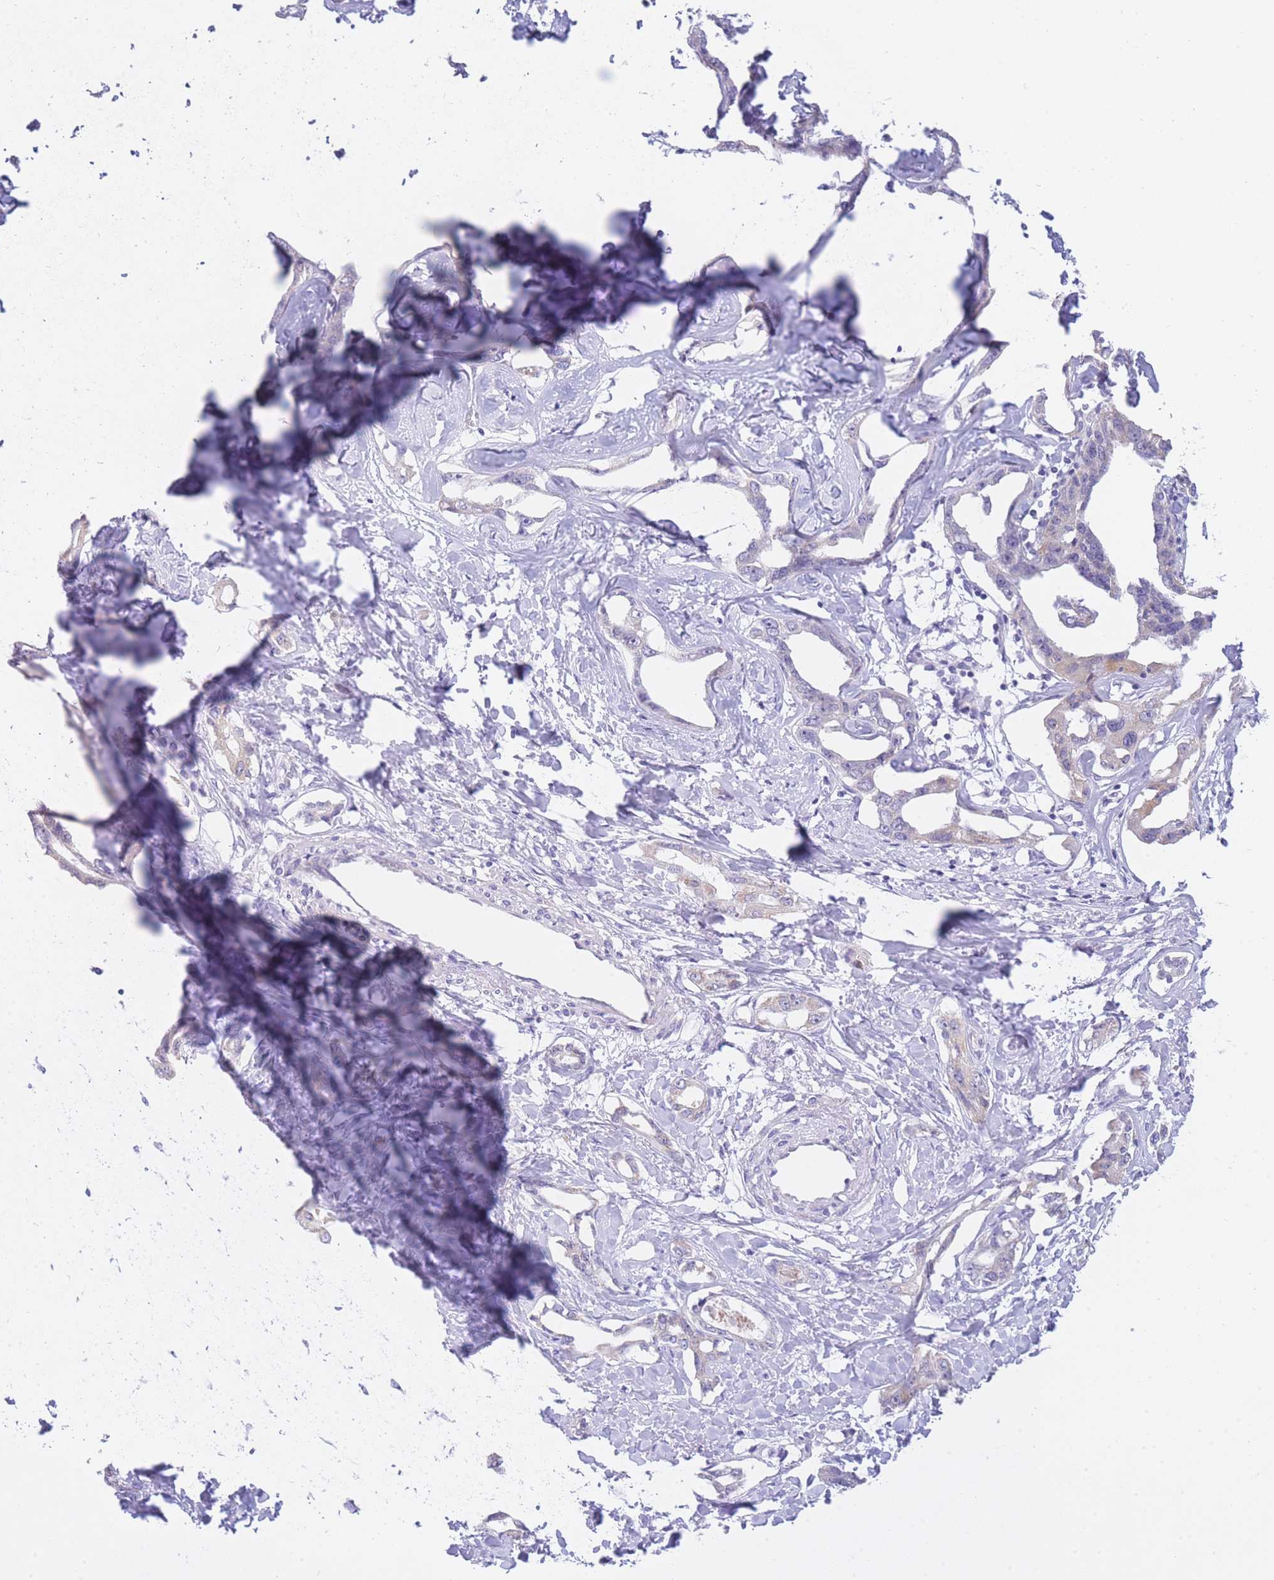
{"staining": {"intensity": "negative", "quantity": "none", "location": "none"}, "tissue": "liver cancer", "cell_type": "Tumor cells", "image_type": "cancer", "snomed": [{"axis": "morphology", "description": "Cholangiocarcinoma"}, {"axis": "topography", "description": "Liver"}], "caption": "Immunohistochemistry (IHC) photomicrograph of neoplastic tissue: human cholangiocarcinoma (liver) stained with DAB displays no significant protein positivity in tumor cells.", "gene": "FRAT2", "patient": {"sex": "male", "age": 59}}